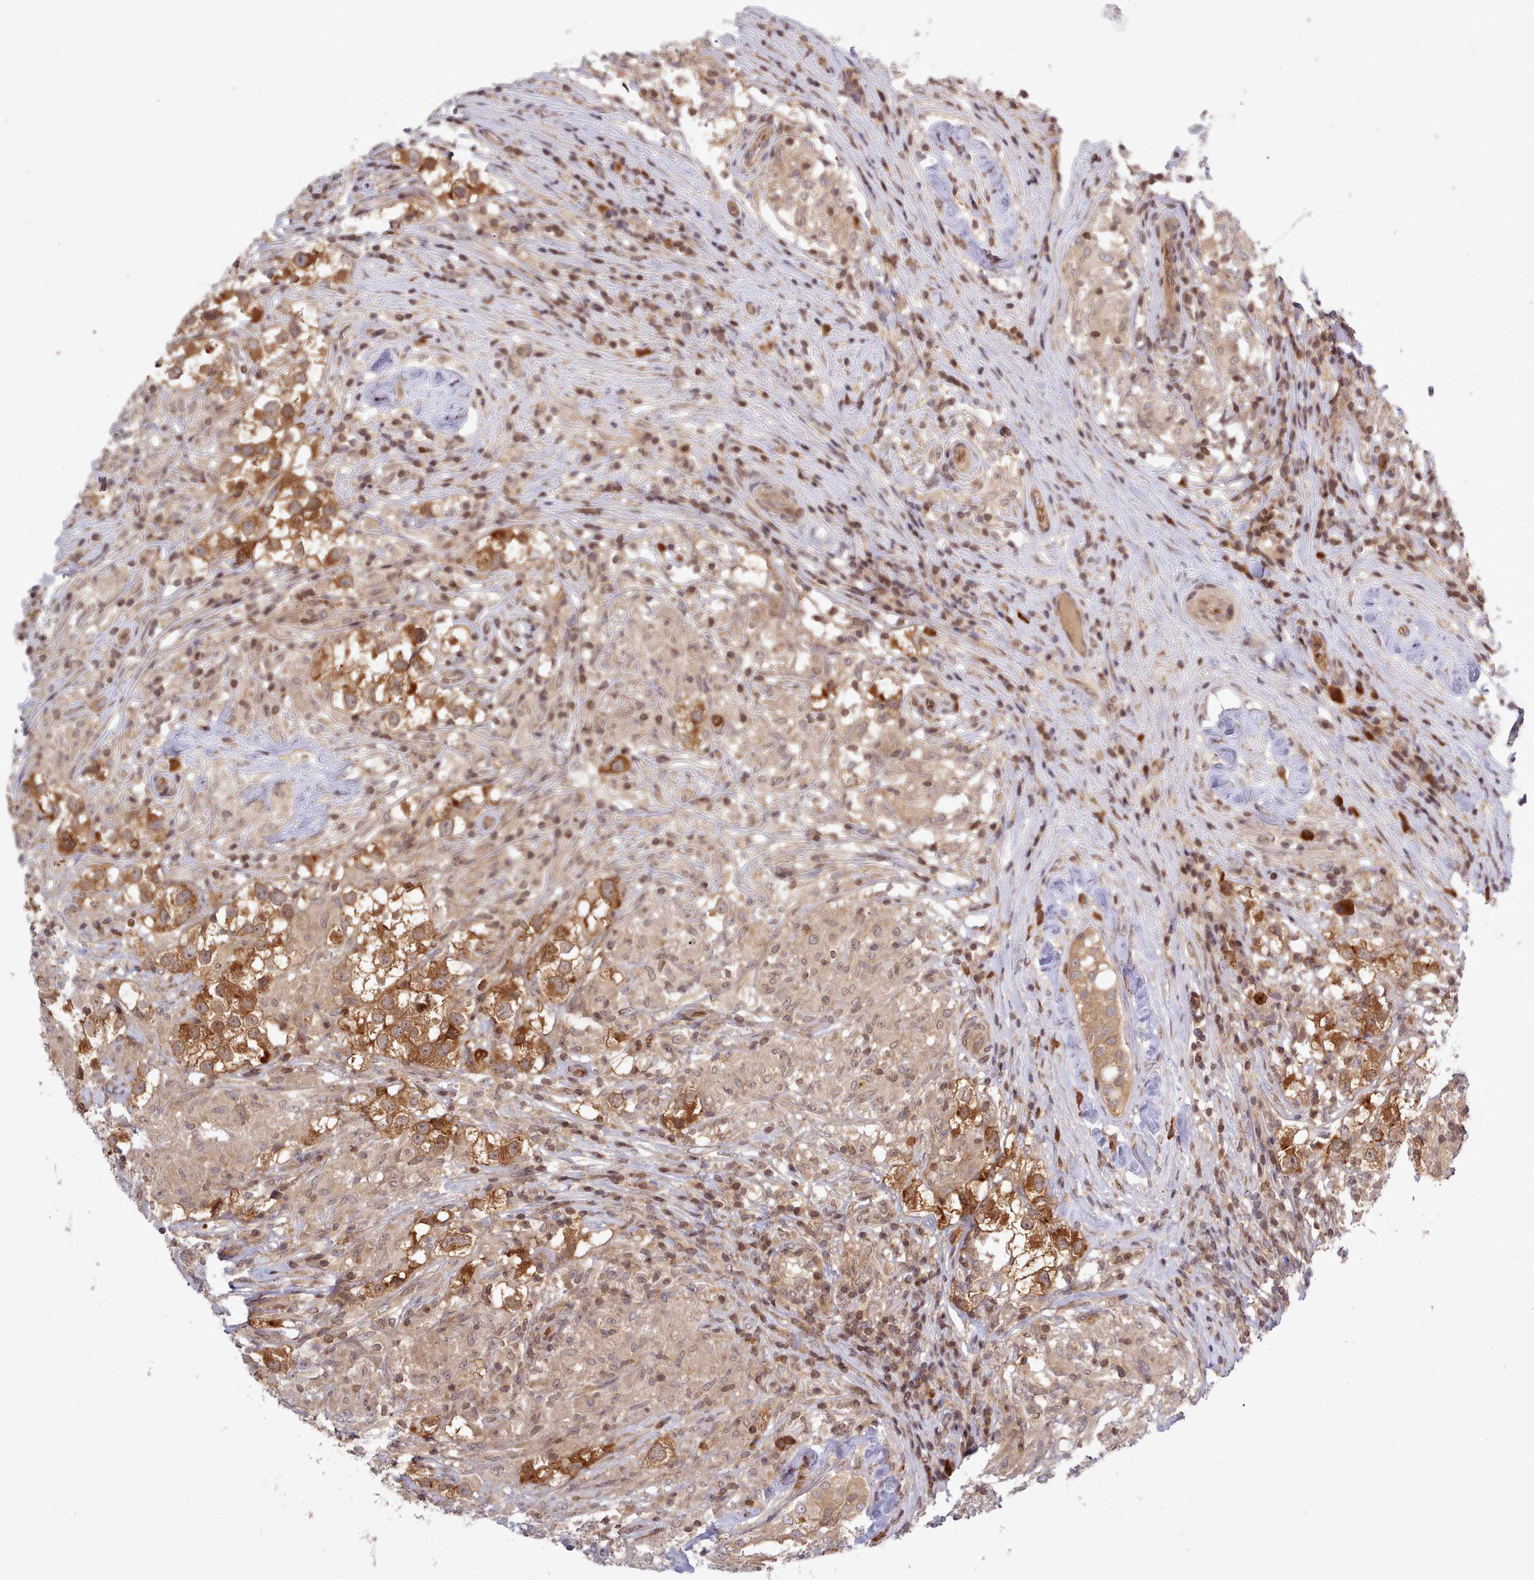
{"staining": {"intensity": "strong", "quantity": ">75%", "location": "cytoplasmic/membranous"}, "tissue": "testis cancer", "cell_type": "Tumor cells", "image_type": "cancer", "snomed": [{"axis": "morphology", "description": "Seminoma, NOS"}, {"axis": "topography", "description": "Testis"}], "caption": "A high amount of strong cytoplasmic/membranous expression is seen in approximately >75% of tumor cells in testis seminoma tissue. Ihc stains the protein in brown and the nuclei are stained blue.", "gene": "UBE2G1", "patient": {"sex": "male", "age": 46}}